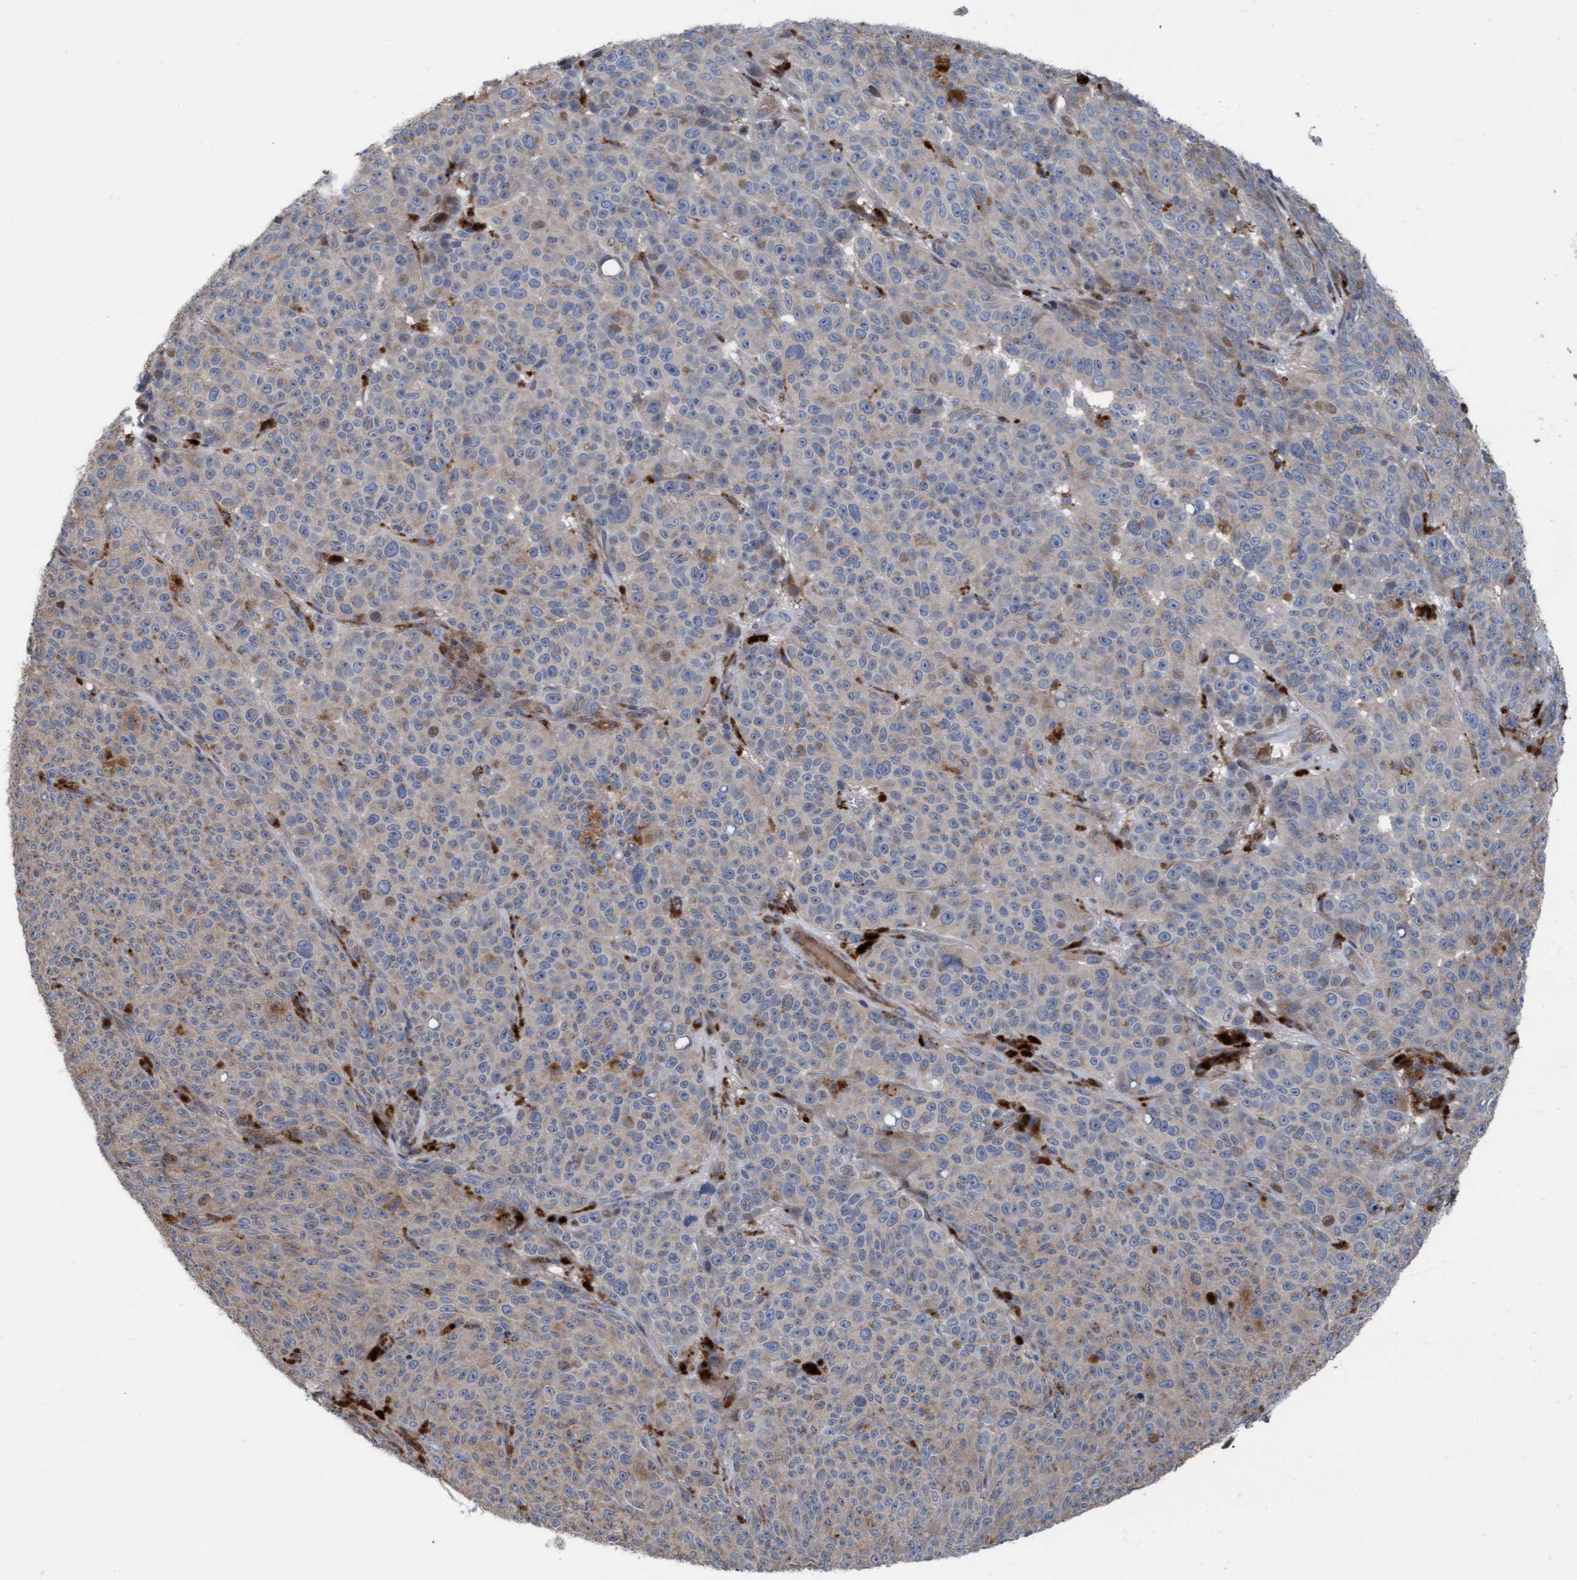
{"staining": {"intensity": "negative", "quantity": "none", "location": "none"}, "tissue": "melanoma", "cell_type": "Tumor cells", "image_type": "cancer", "snomed": [{"axis": "morphology", "description": "Malignant melanoma, NOS"}, {"axis": "topography", "description": "Skin"}], "caption": "This is an IHC image of human malignant melanoma. There is no expression in tumor cells.", "gene": "KLHL26", "patient": {"sex": "female", "age": 82}}